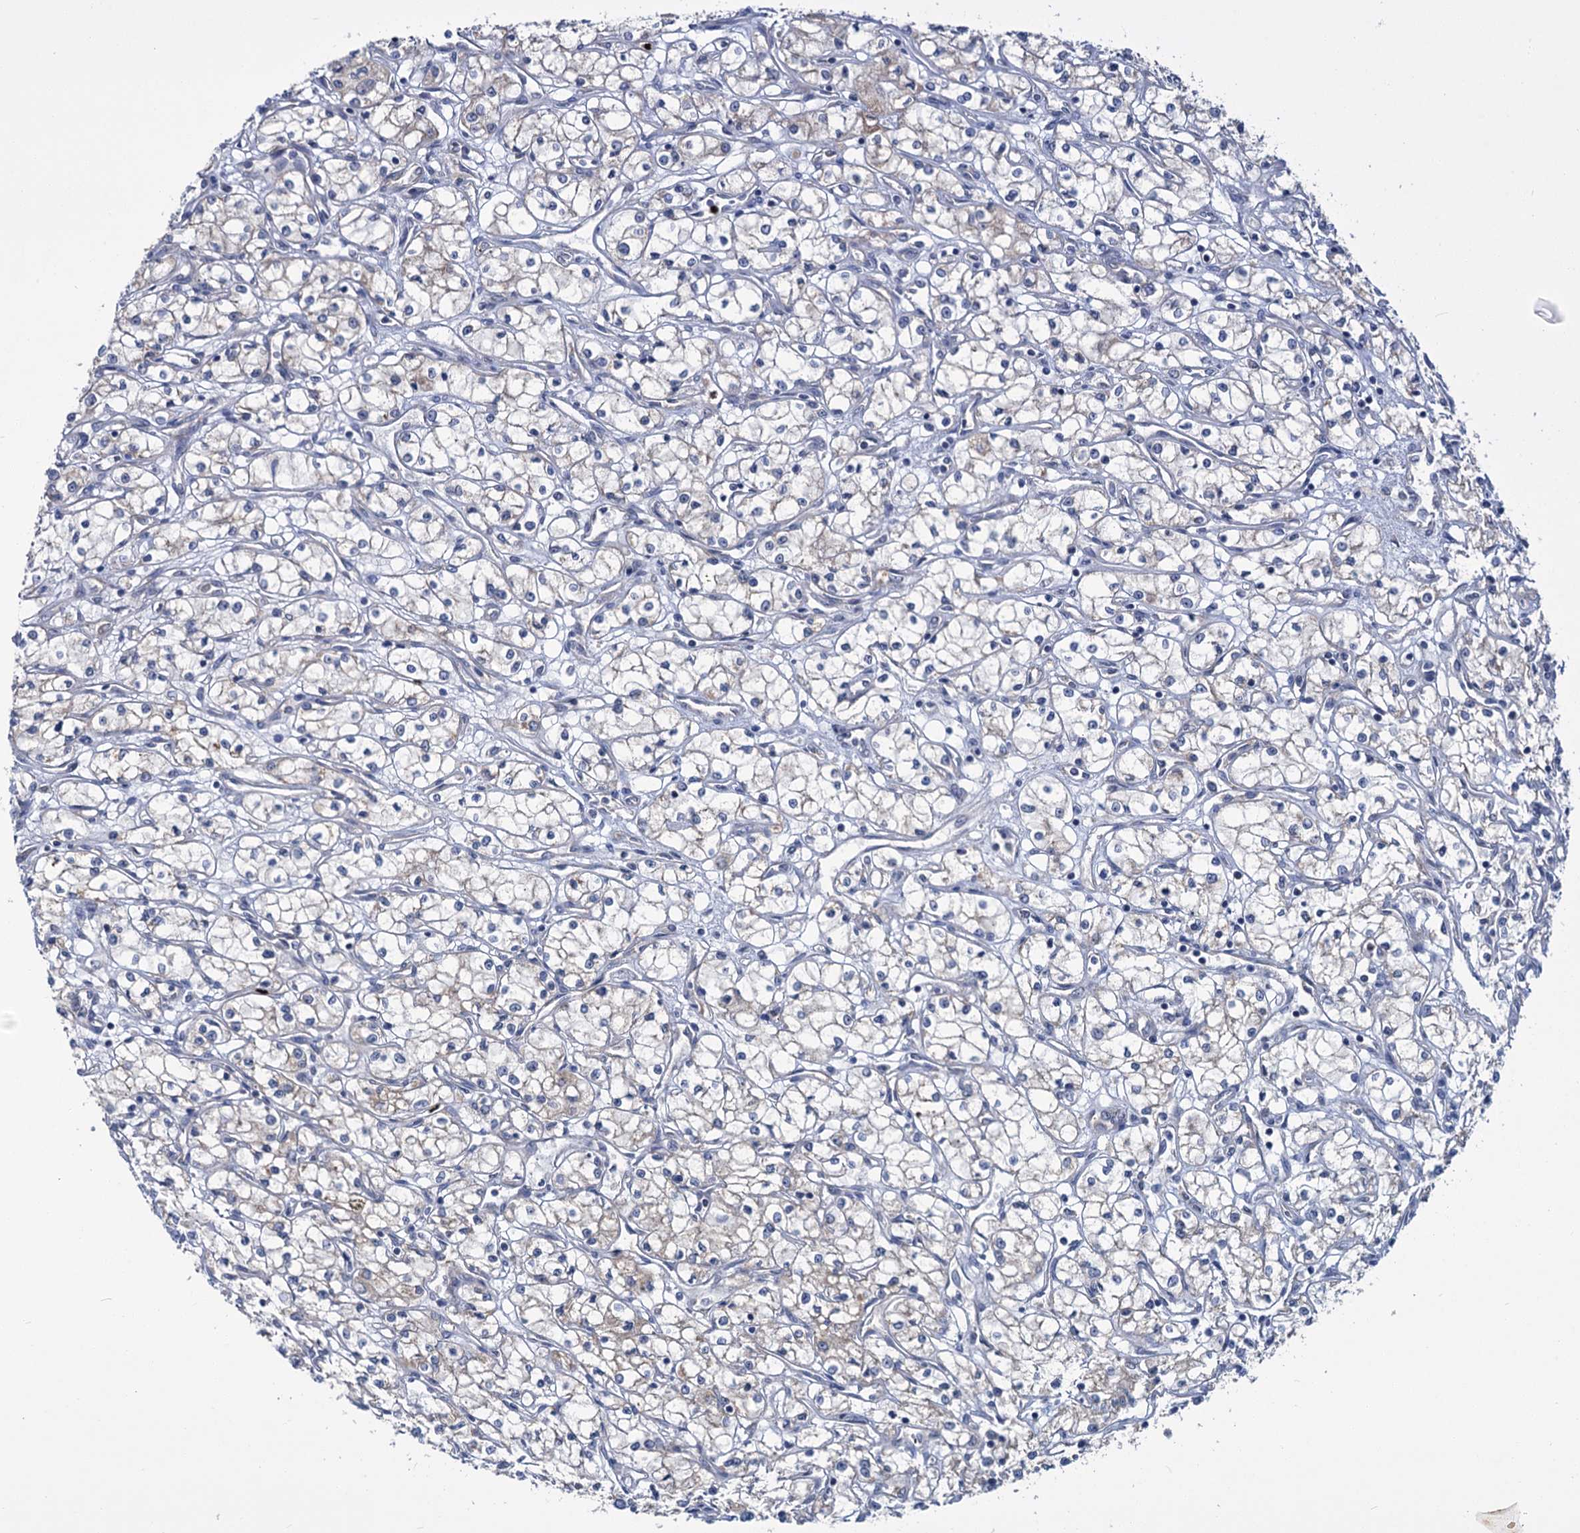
{"staining": {"intensity": "negative", "quantity": "none", "location": "none"}, "tissue": "renal cancer", "cell_type": "Tumor cells", "image_type": "cancer", "snomed": [{"axis": "morphology", "description": "Adenocarcinoma, NOS"}, {"axis": "topography", "description": "Kidney"}], "caption": "DAB (3,3'-diaminobenzidine) immunohistochemical staining of human adenocarcinoma (renal) demonstrates no significant positivity in tumor cells. The staining was performed using DAB (3,3'-diaminobenzidine) to visualize the protein expression in brown, while the nuclei were stained in blue with hematoxylin (Magnification: 20x).", "gene": "DYNC2H1", "patient": {"sex": "male", "age": 59}}